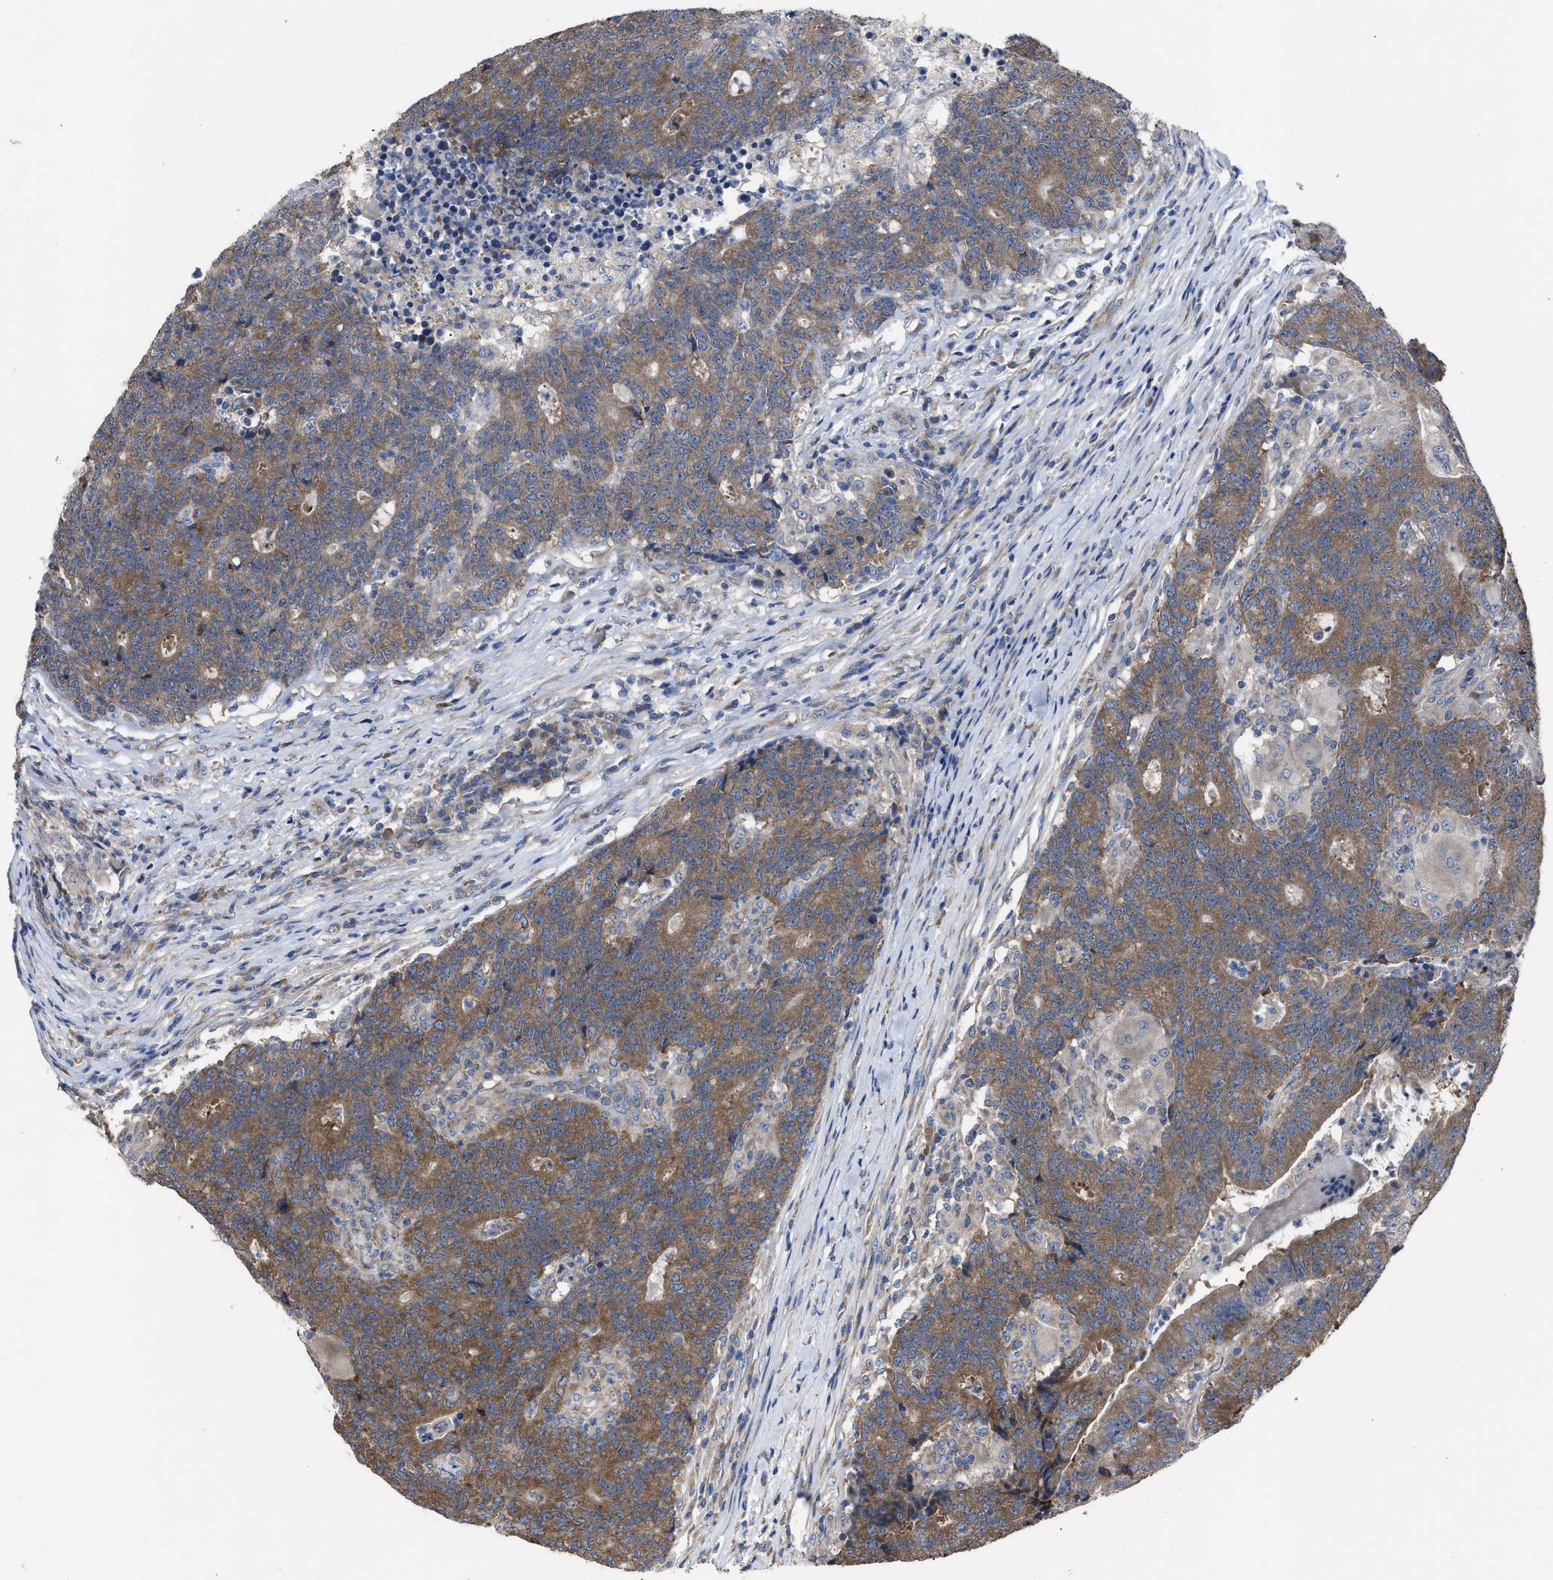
{"staining": {"intensity": "moderate", "quantity": ">75%", "location": "cytoplasmic/membranous"}, "tissue": "colorectal cancer", "cell_type": "Tumor cells", "image_type": "cancer", "snomed": [{"axis": "morphology", "description": "Normal tissue, NOS"}, {"axis": "morphology", "description": "Adenocarcinoma, NOS"}, {"axis": "topography", "description": "Colon"}], "caption": "Human colorectal adenocarcinoma stained with a brown dye shows moderate cytoplasmic/membranous positive staining in about >75% of tumor cells.", "gene": "UPF1", "patient": {"sex": "female", "age": 75}}